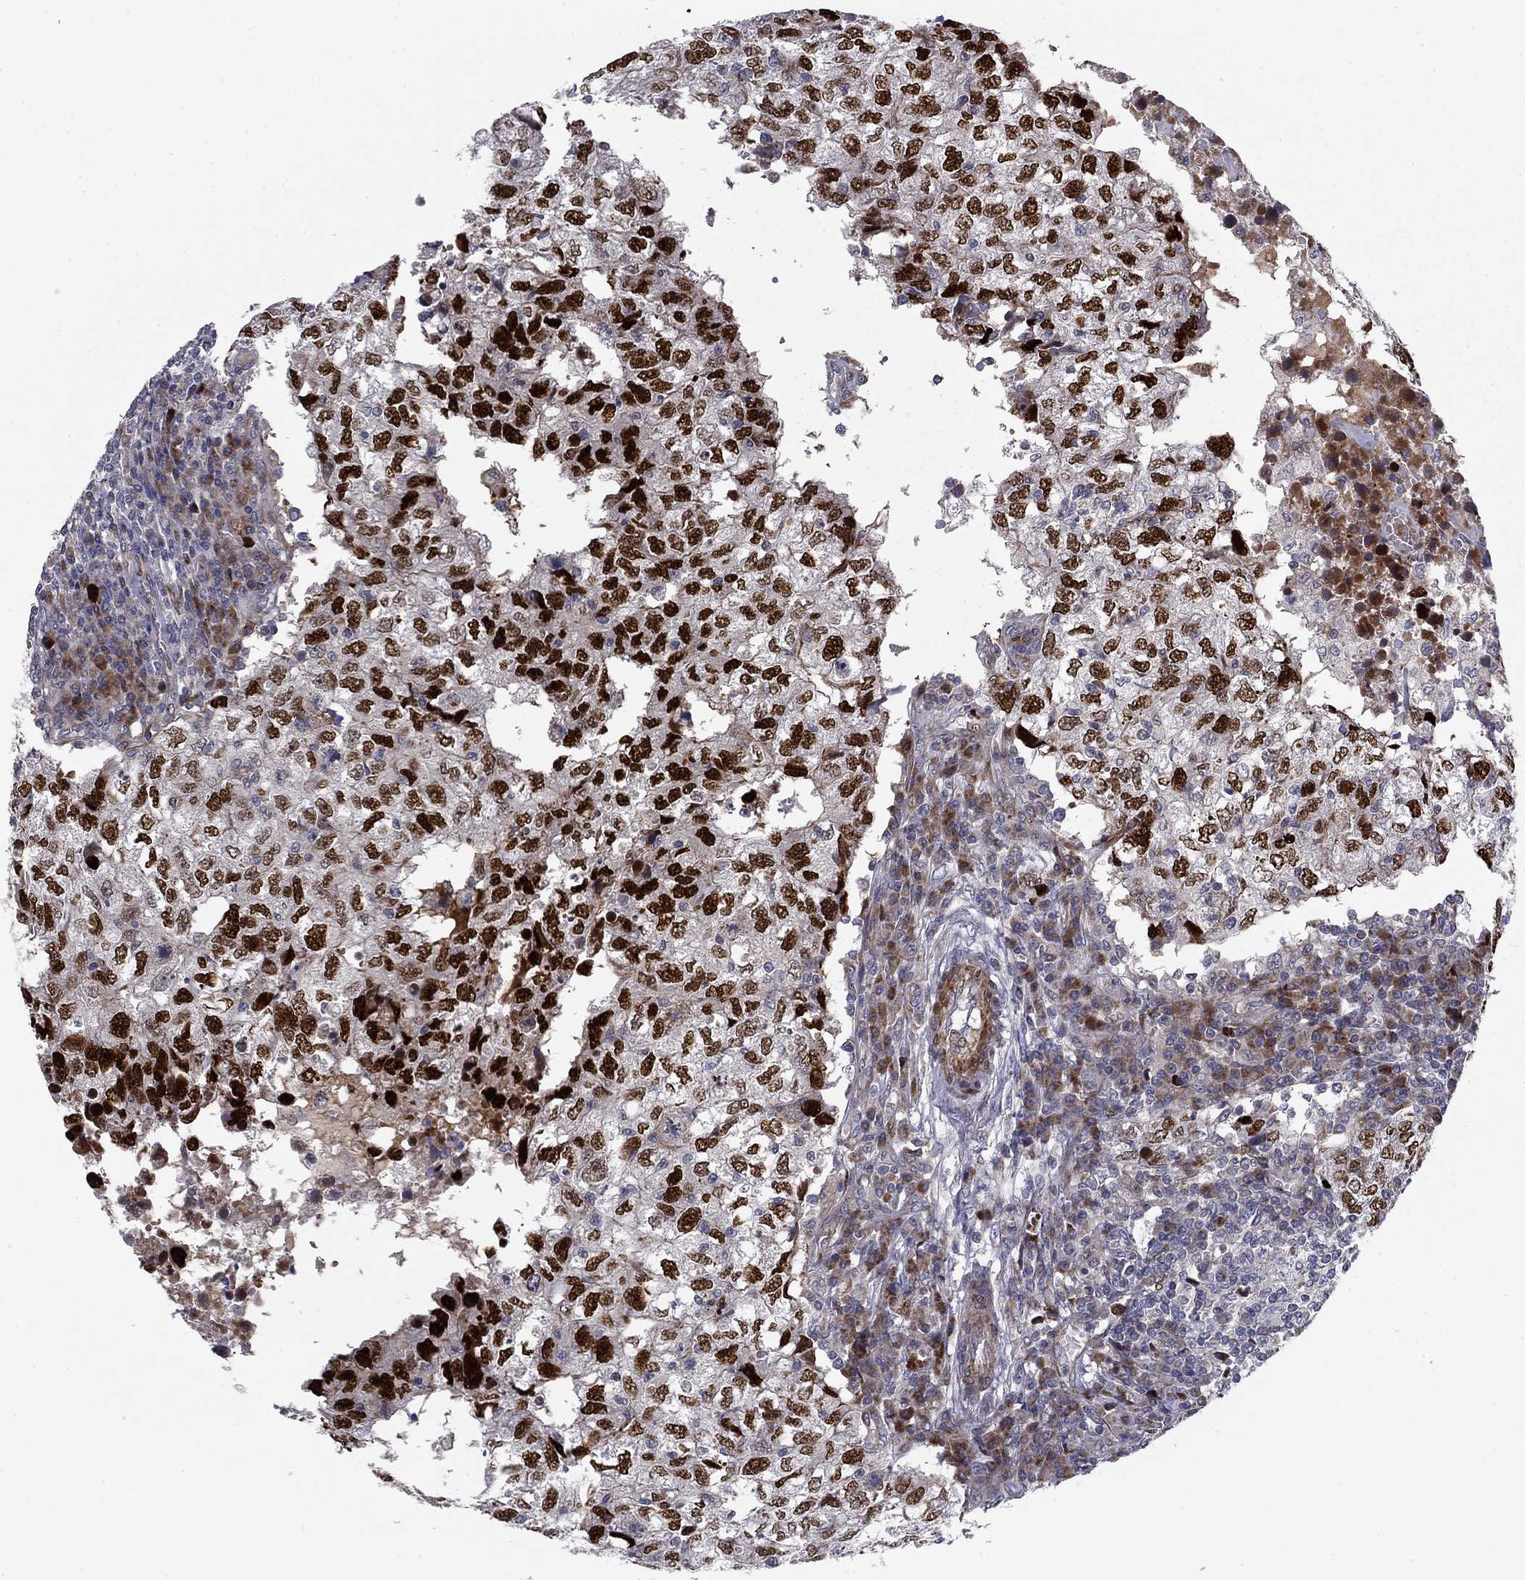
{"staining": {"intensity": "strong", "quantity": ">75%", "location": "nuclear"}, "tissue": "breast cancer", "cell_type": "Tumor cells", "image_type": "cancer", "snomed": [{"axis": "morphology", "description": "Duct carcinoma"}, {"axis": "topography", "description": "Breast"}], "caption": "The histopathology image exhibits a brown stain indicating the presence of a protein in the nuclear of tumor cells in breast cancer.", "gene": "MIOS", "patient": {"sex": "female", "age": 30}}